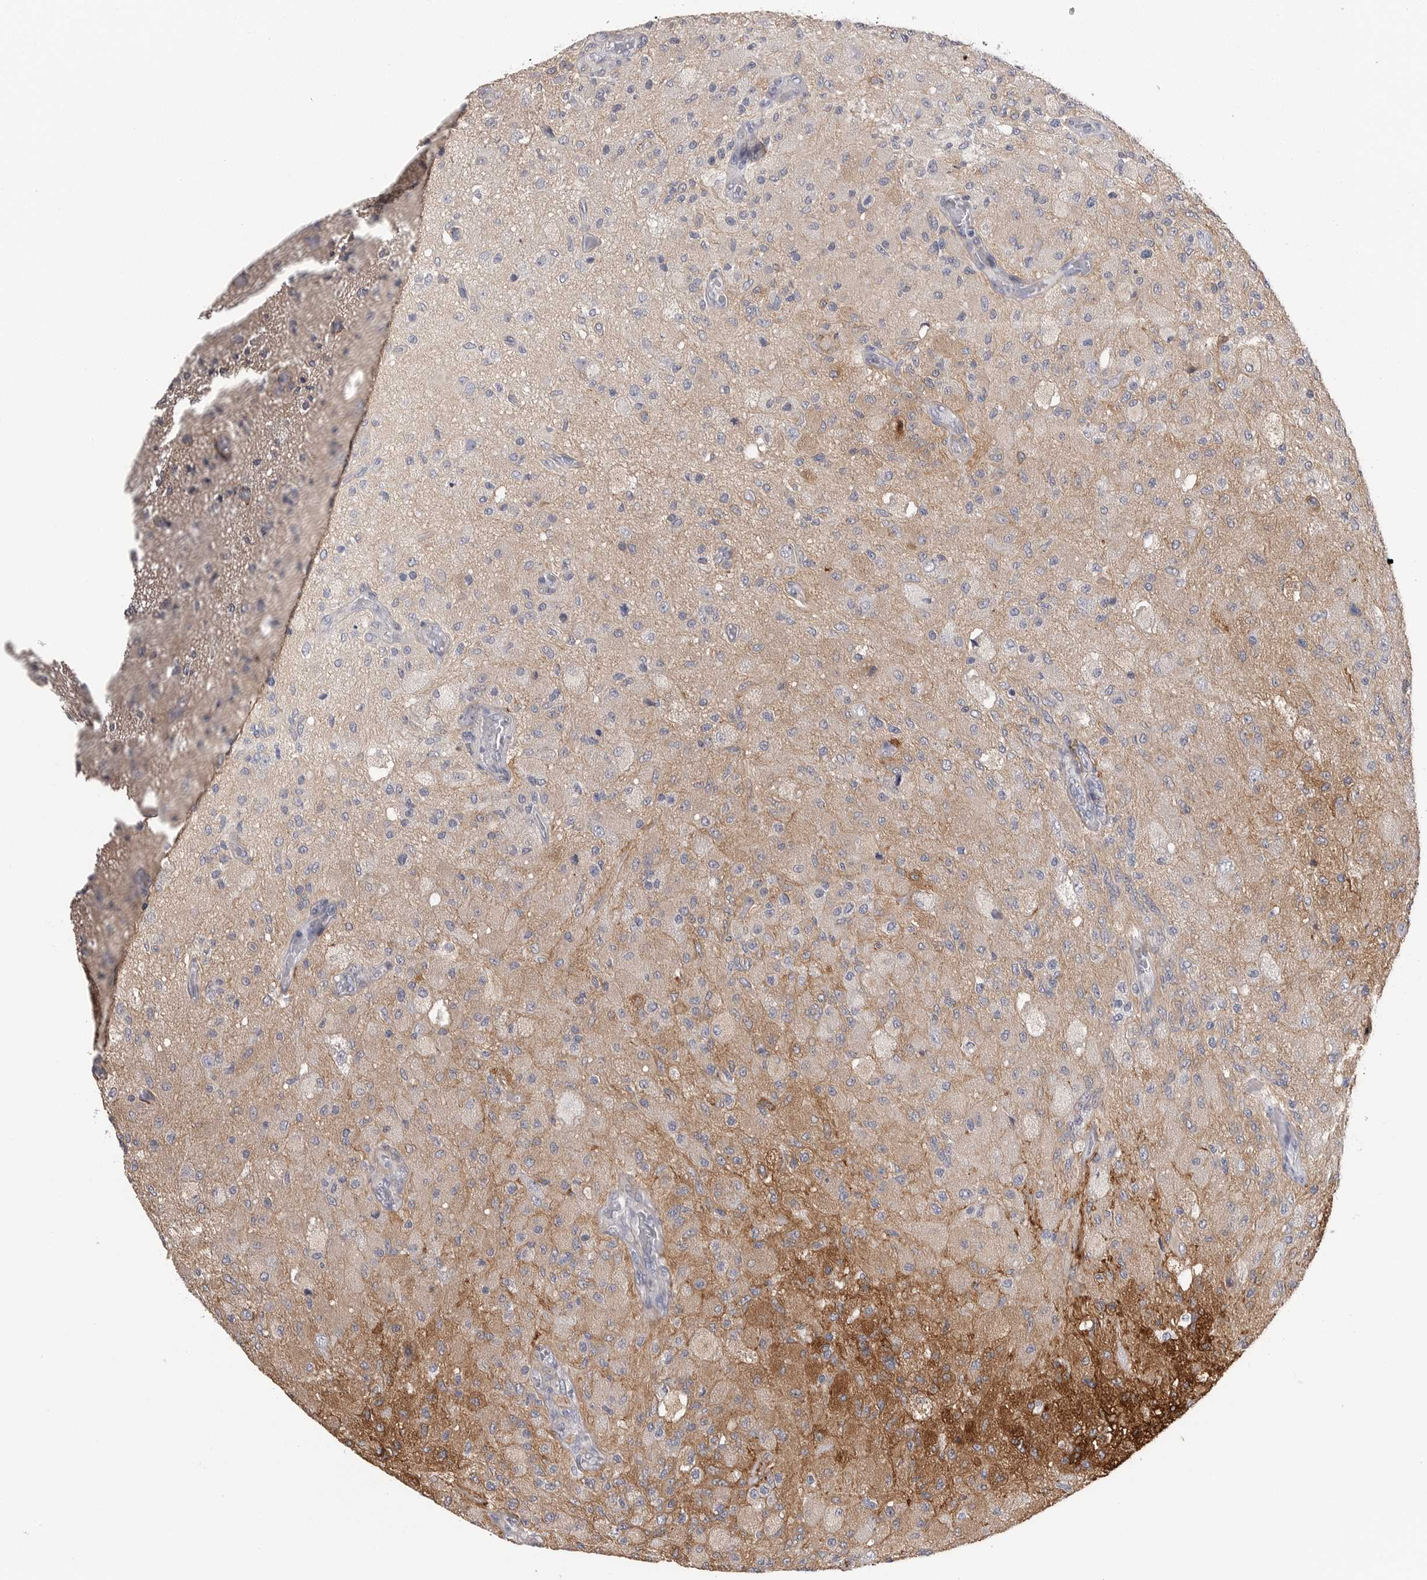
{"staining": {"intensity": "moderate", "quantity": "<25%", "location": "cytoplasmic/membranous"}, "tissue": "glioma", "cell_type": "Tumor cells", "image_type": "cancer", "snomed": [{"axis": "morphology", "description": "Normal tissue, NOS"}, {"axis": "morphology", "description": "Glioma, malignant, High grade"}, {"axis": "topography", "description": "Cerebral cortex"}], "caption": "Glioma tissue displays moderate cytoplasmic/membranous staining in about <25% of tumor cells, visualized by immunohistochemistry. Nuclei are stained in blue.", "gene": "AKAP12", "patient": {"sex": "male", "age": 77}}